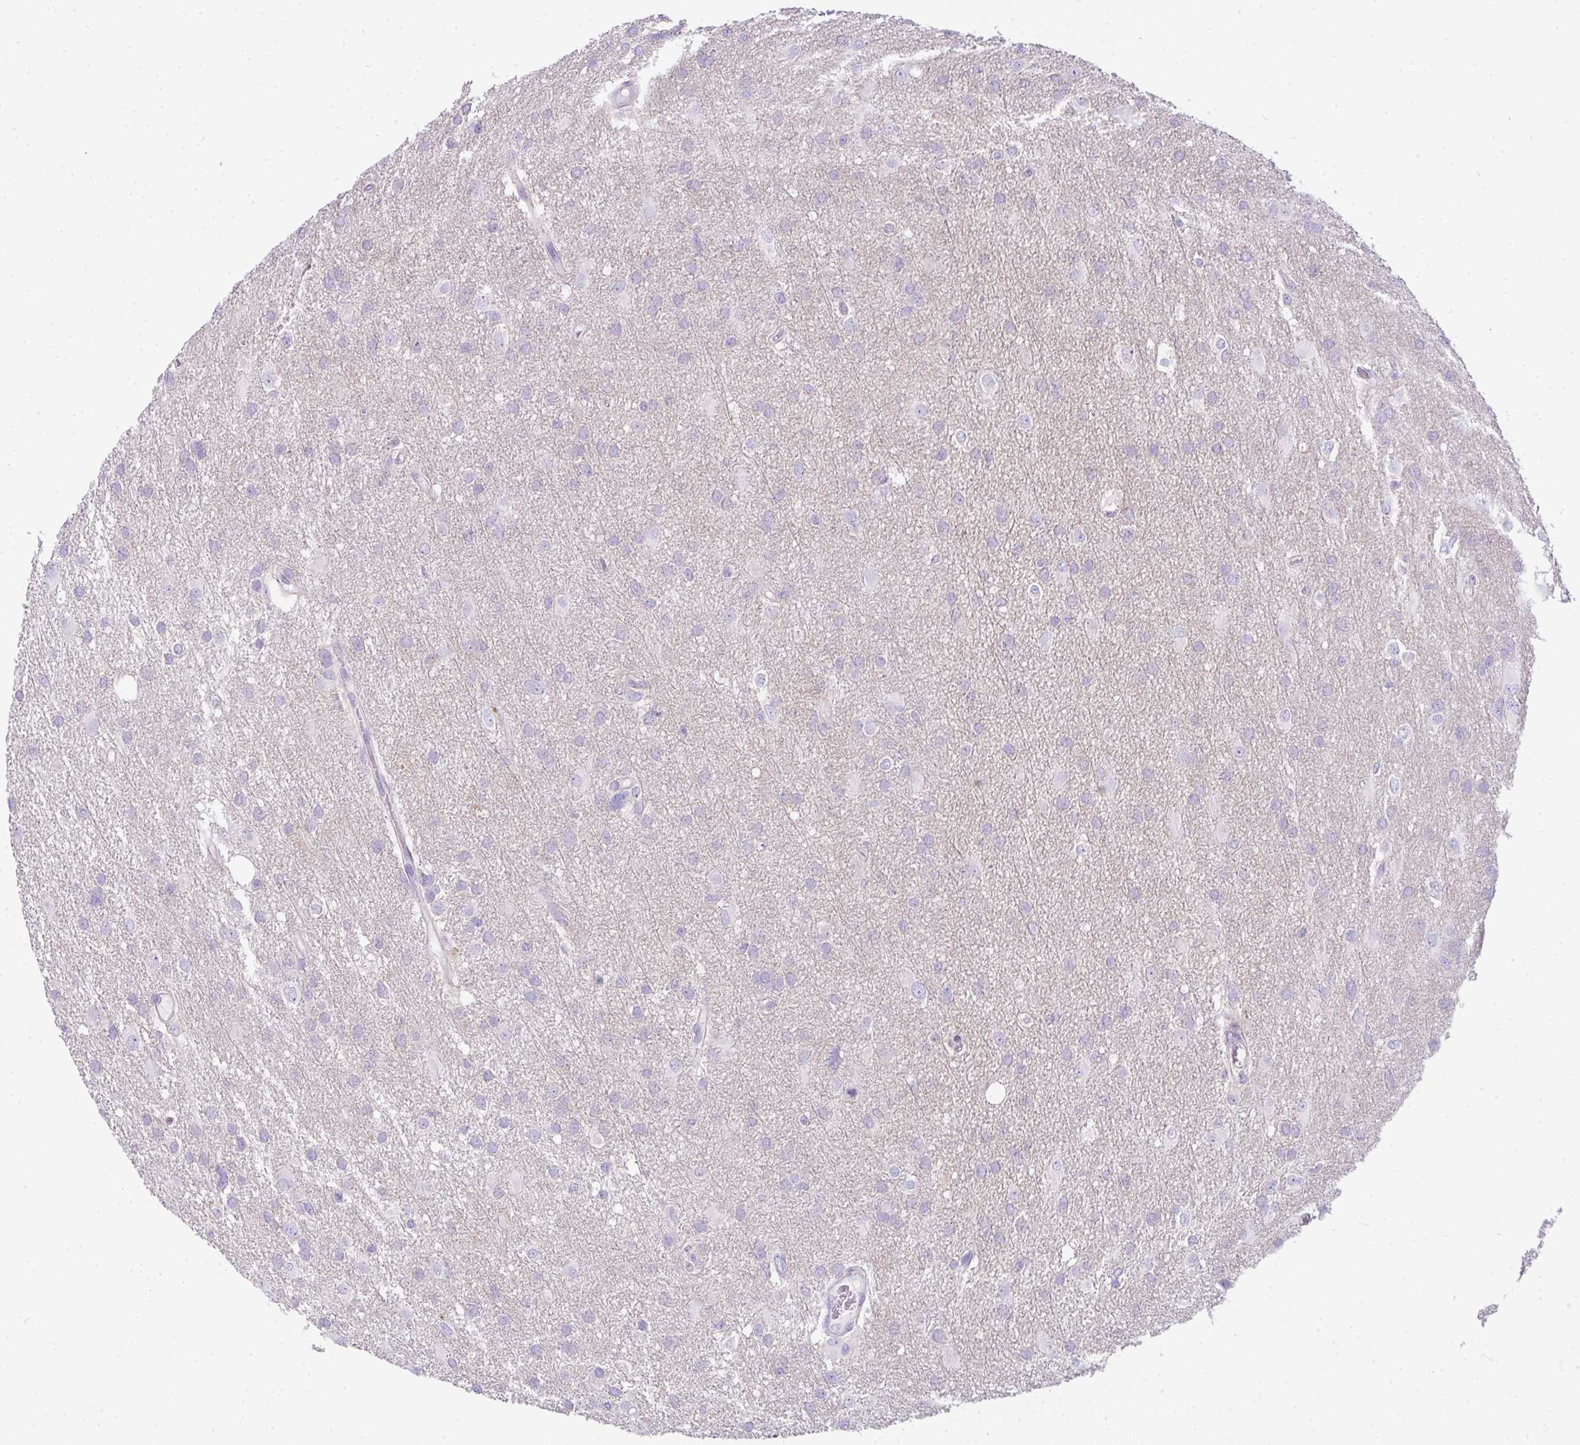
{"staining": {"intensity": "negative", "quantity": "none", "location": "none"}, "tissue": "glioma", "cell_type": "Tumor cells", "image_type": "cancer", "snomed": [{"axis": "morphology", "description": "Glioma, malignant, High grade"}, {"axis": "topography", "description": "Brain"}], "caption": "IHC of malignant glioma (high-grade) demonstrates no positivity in tumor cells.", "gene": "CDRT15", "patient": {"sex": "male", "age": 53}}